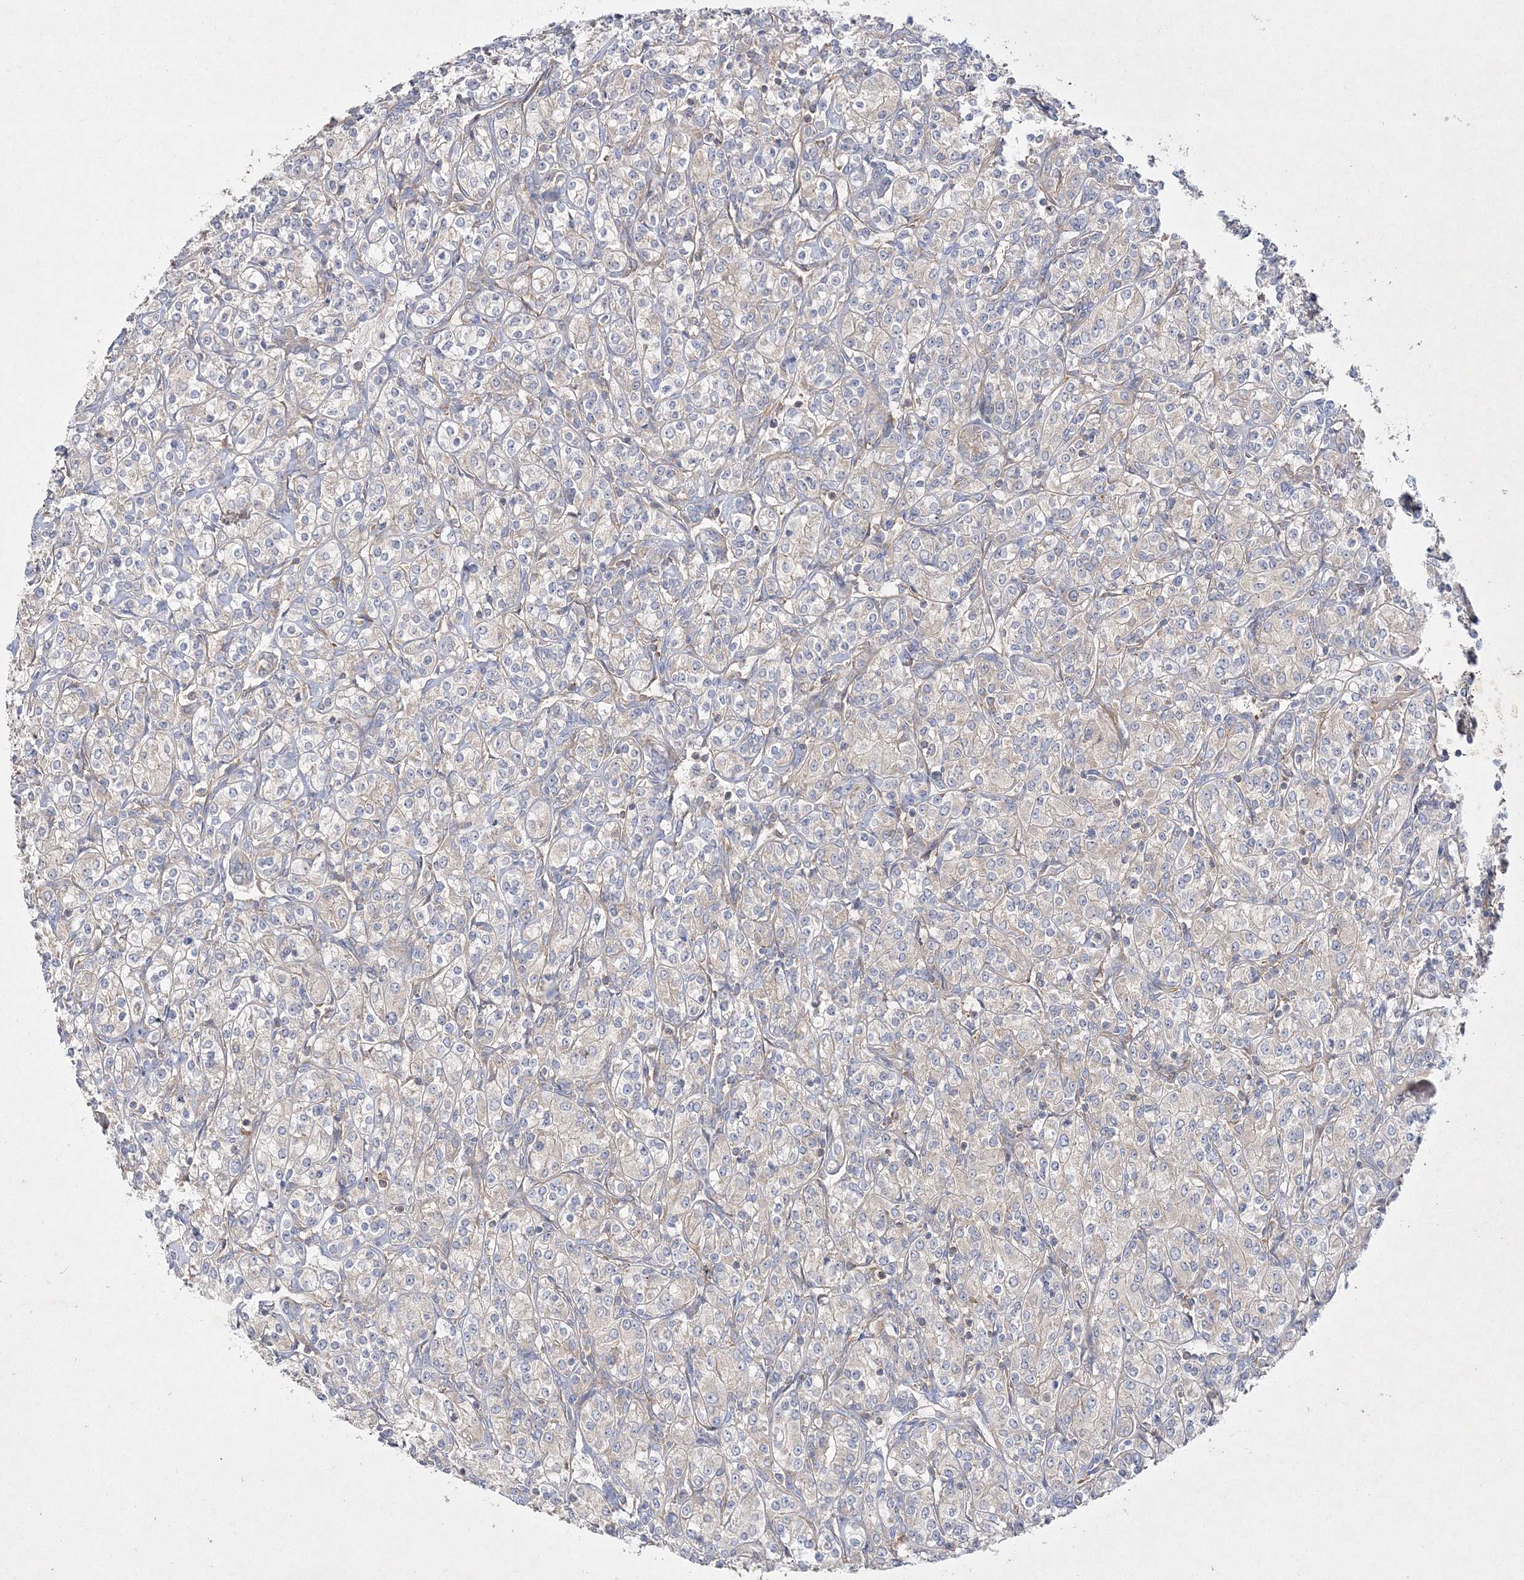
{"staining": {"intensity": "negative", "quantity": "none", "location": "none"}, "tissue": "renal cancer", "cell_type": "Tumor cells", "image_type": "cancer", "snomed": [{"axis": "morphology", "description": "Adenocarcinoma, NOS"}, {"axis": "topography", "description": "Kidney"}], "caption": "Protein analysis of renal cancer demonstrates no significant expression in tumor cells. Nuclei are stained in blue.", "gene": "WDR37", "patient": {"sex": "male", "age": 77}}